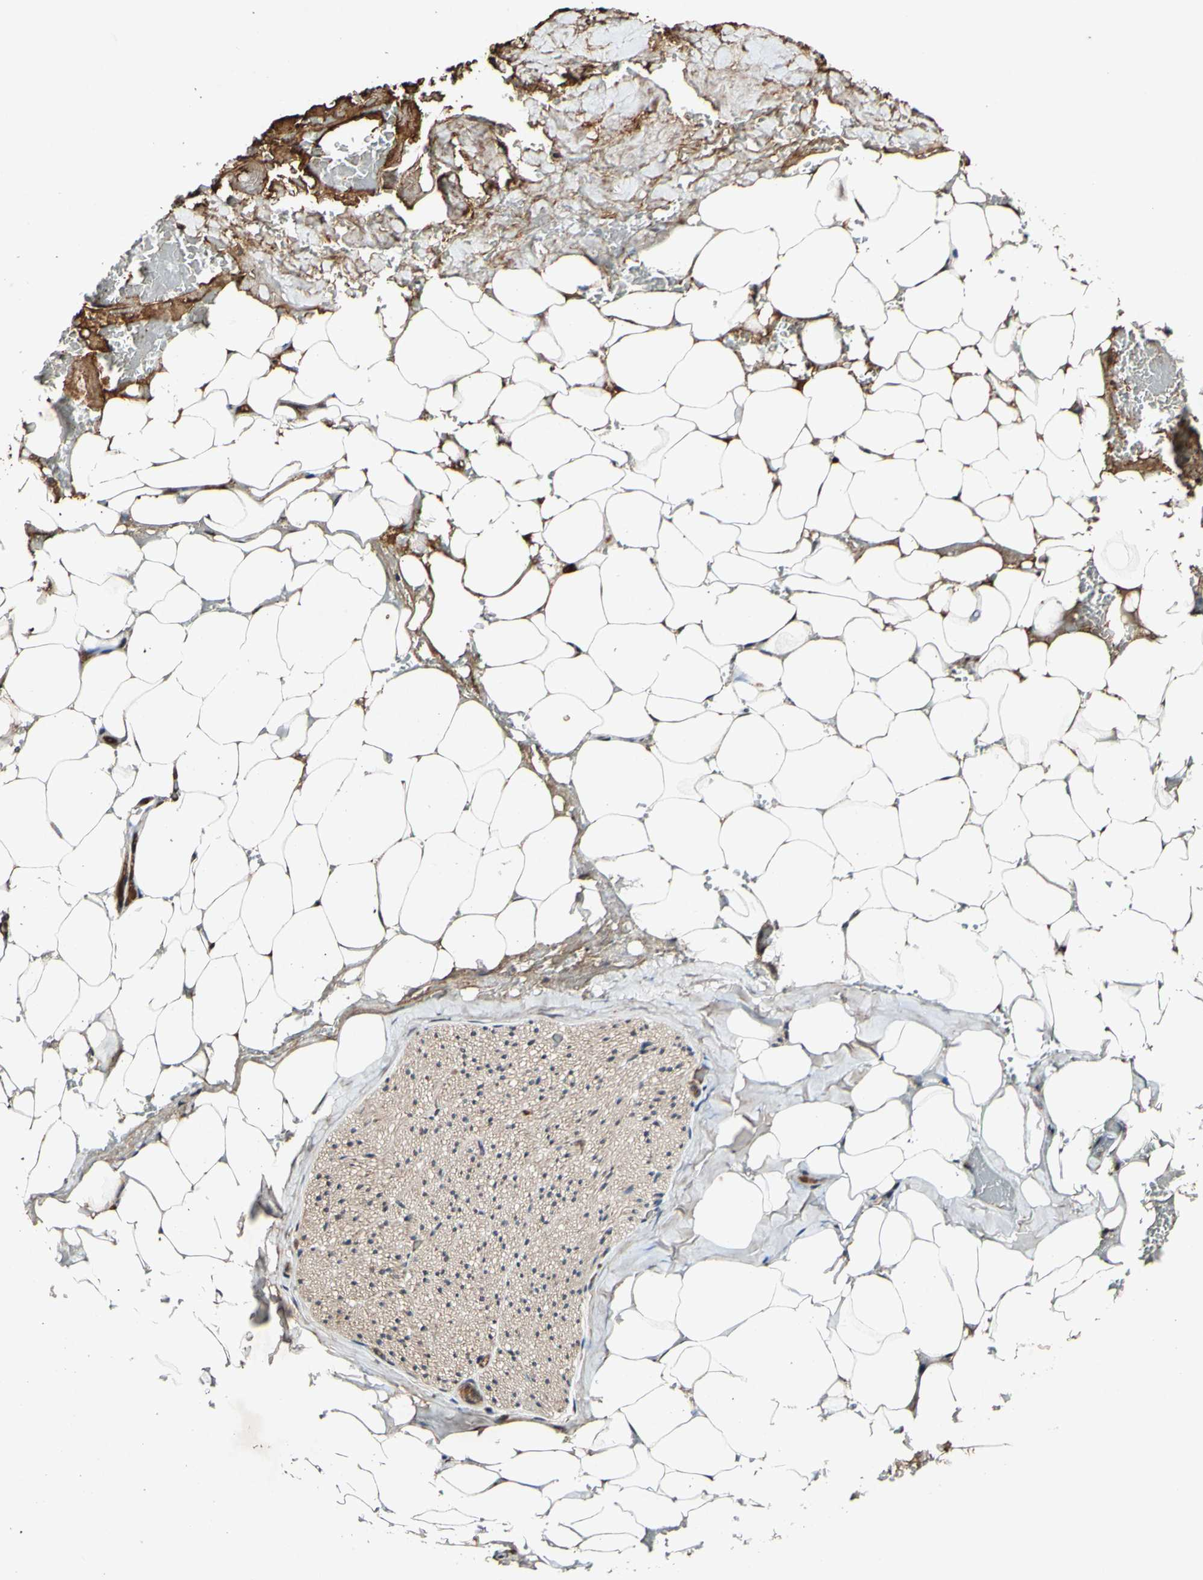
{"staining": {"intensity": "weak", "quantity": ">75%", "location": "cytoplasmic/membranous"}, "tissue": "adipose tissue", "cell_type": "Adipocytes", "image_type": "normal", "snomed": [{"axis": "morphology", "description": "Normal tissue, NOS"}, {"axis": "topography", "description": "Peripheral nerve tissue"}], "caption": "Human adipose tissue stained with a brown dye exhibits weak cytoplasmic/membranous positive staining in about >75% of adipocytes.", "gene": "PLAT", "patient": {"sex": "male", "age": 70}}